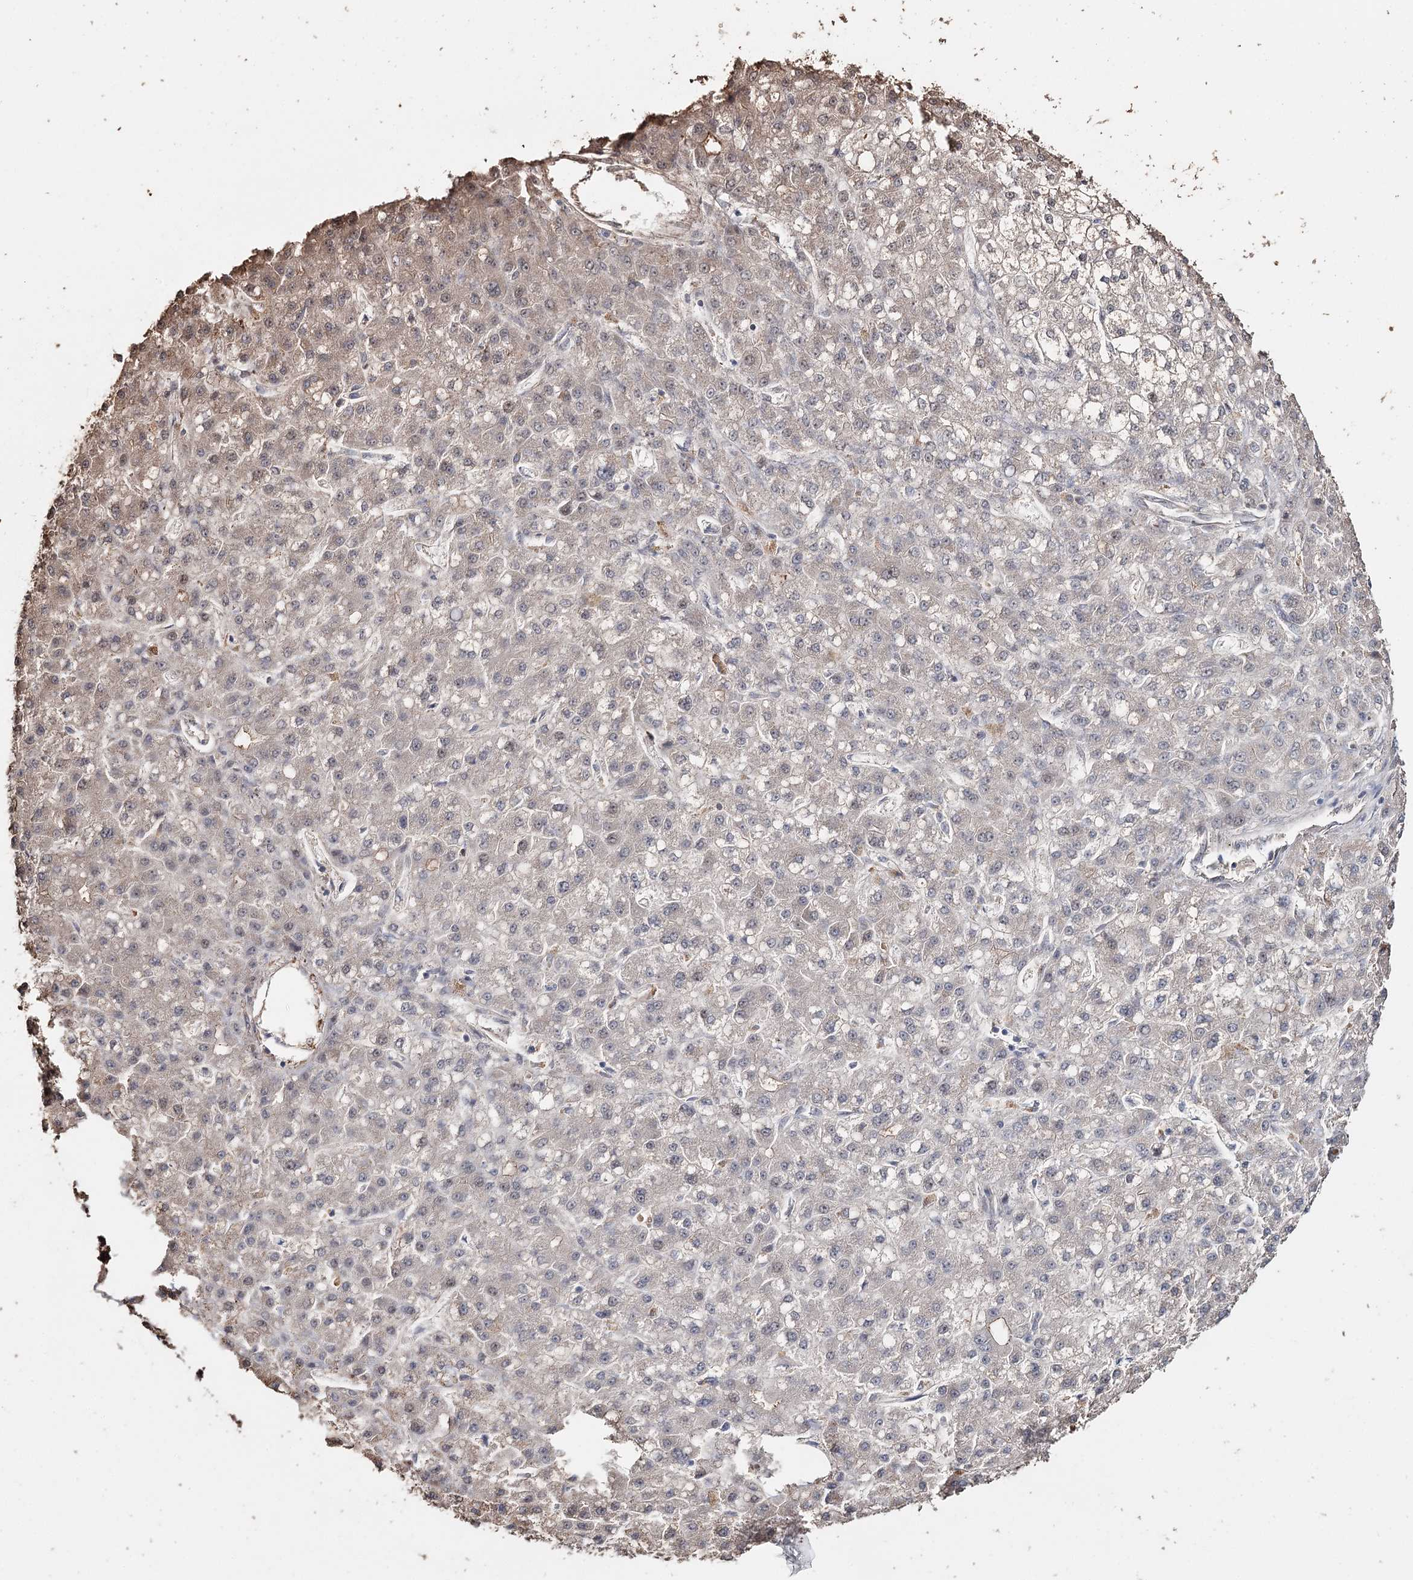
{"staining": {"intensity": "weak", "quantity": "<25%", "location": "cytoplasmic/membranous"}, "tissue": "liver cancer", "cell_type": "Tumor cells", "image_type": "cancer", "snomed": [{"axis": "morphology", "description": "Carcinoma, Hepatocellular, NOS"}, {"axis": "topography", "description": "Liver"}], "caption": "Immunohistochemistry micrograph of neoplastic tissue: human hepatocellular carcinoma (liver) stained with DAB (3,3'-diaminobenzidine) demonstrates no significant protein staining in tumor cells. (DAB immunohistochemistry with hematoxylin counter stain).", "gene": "SYVN1", "patient": {"sex": "male", "age": 67}}